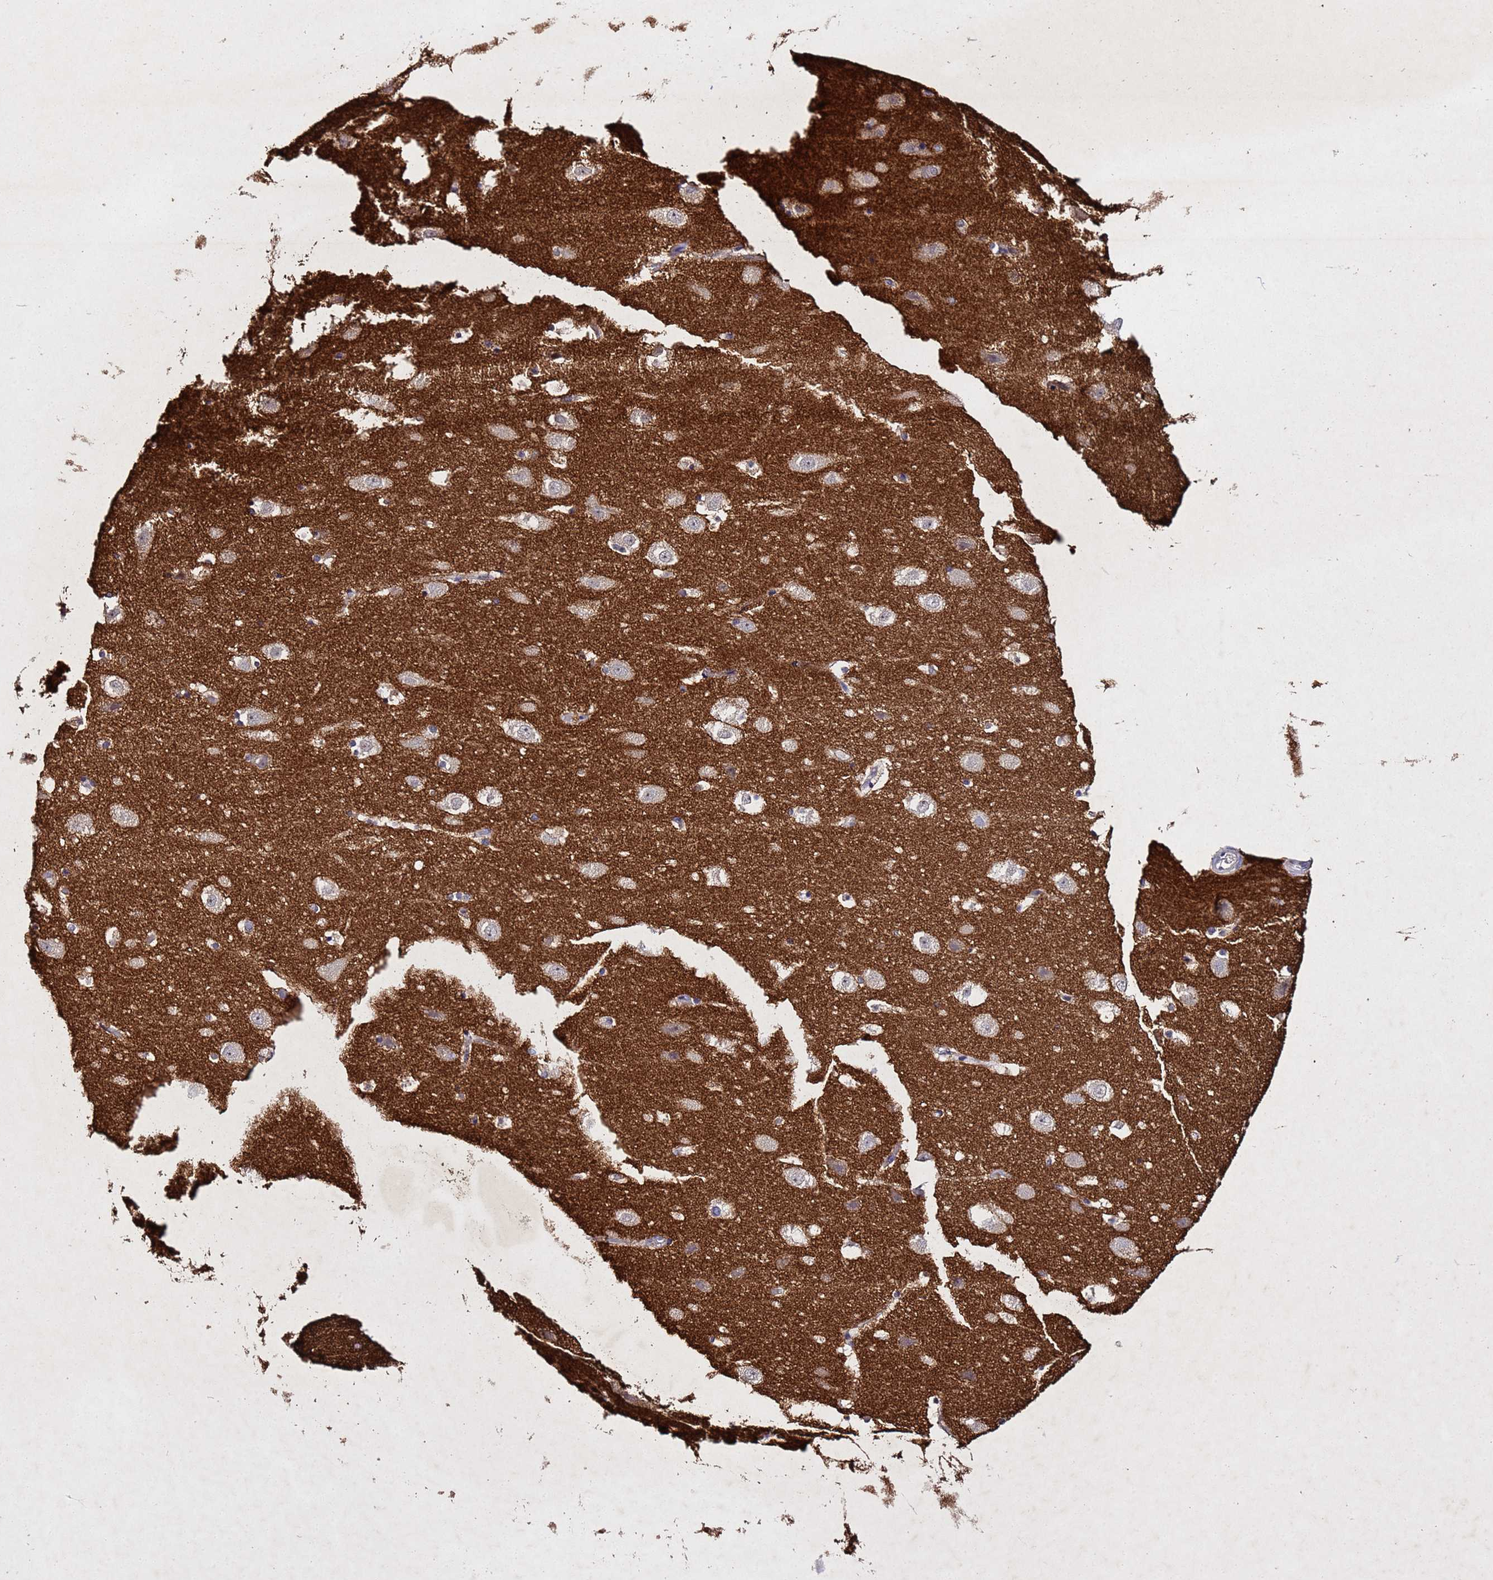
{"staining": {"intensity": "weak", "quantity": "<25%", "location": "cytoplasmic/membranous"}, "tissue": "hippocampus", "cell_type": "Glial cells", "image_type": "normal", "snomed": [{"axis": "morphology", "description": "Normal tissue, NOS"}, {"axis": "topography", "description": "Hippocampus"}], "caption": "Immunohistochemical staining of unremarkable hippocampus reveals no significant positivity in glial cells.", "gene": "SV2B", "patient": {"sex": "female", "age": 52}}